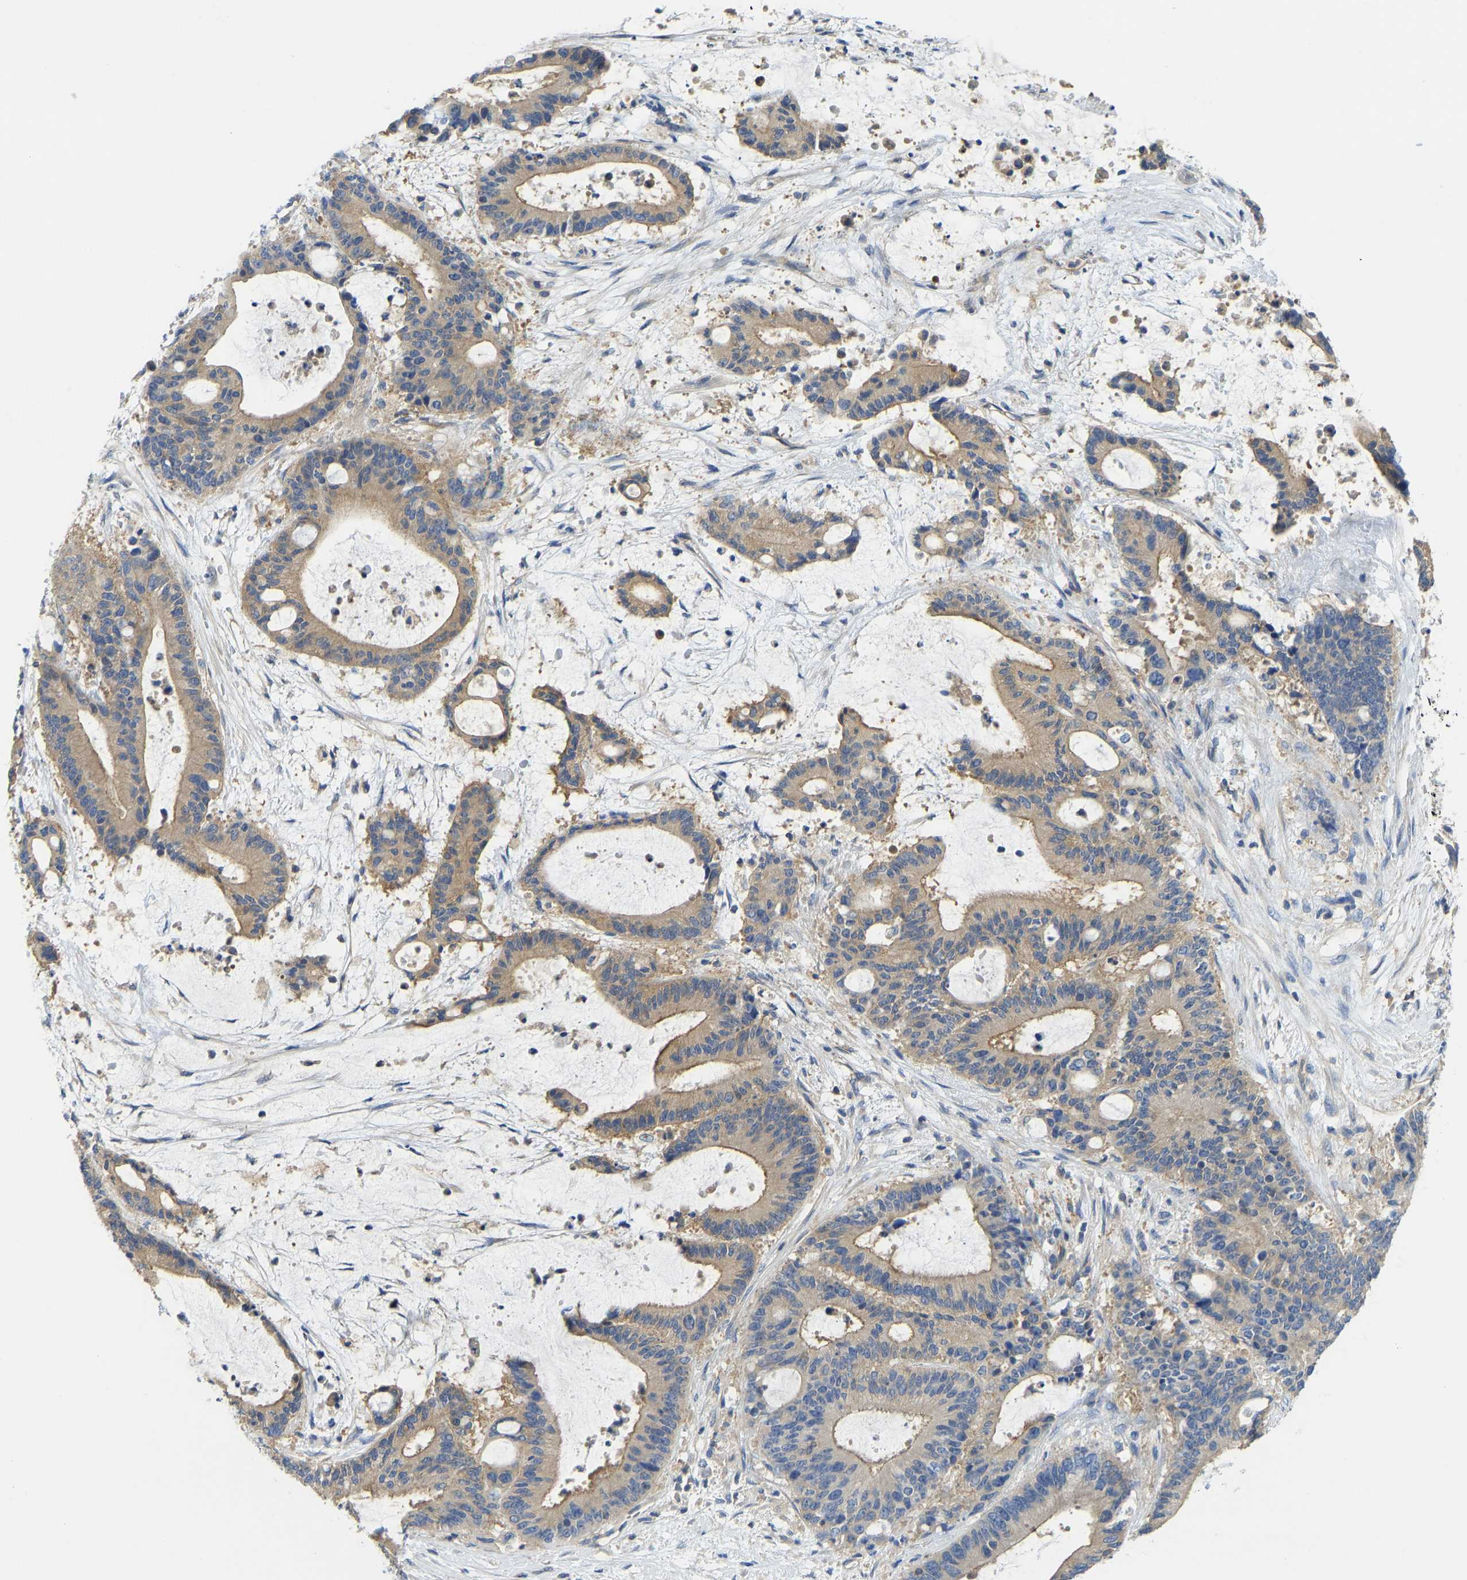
{"staining": {"intensity": "weak", "quantity": ">75%", "location": "cytoplasmic/membranous"}, "tissue": "liver cancer", "cell_type": "Tumor cells", "image_type": "cancer", "snomed": [{"axis": "morphology", "description": "Normal tissue, NOS"}, {"axis": "morphology", "description": "Cholangiocarcinoma"}, {"axis": "topography", "description": "Liver"}, {"axis": "topography", "description": "Peripheral nerve tissue"}], "caption": "Protein staining of liver cholangiocarcinoma tissue demonstrates weak cytoplasmic/membranous expression in about >75% of tumor cells. The protein of interest is shown in brown color, while the nuclei are stained blue.", "gene": "PPP3CA", "patient": {"sex": "female", "age": 73}}